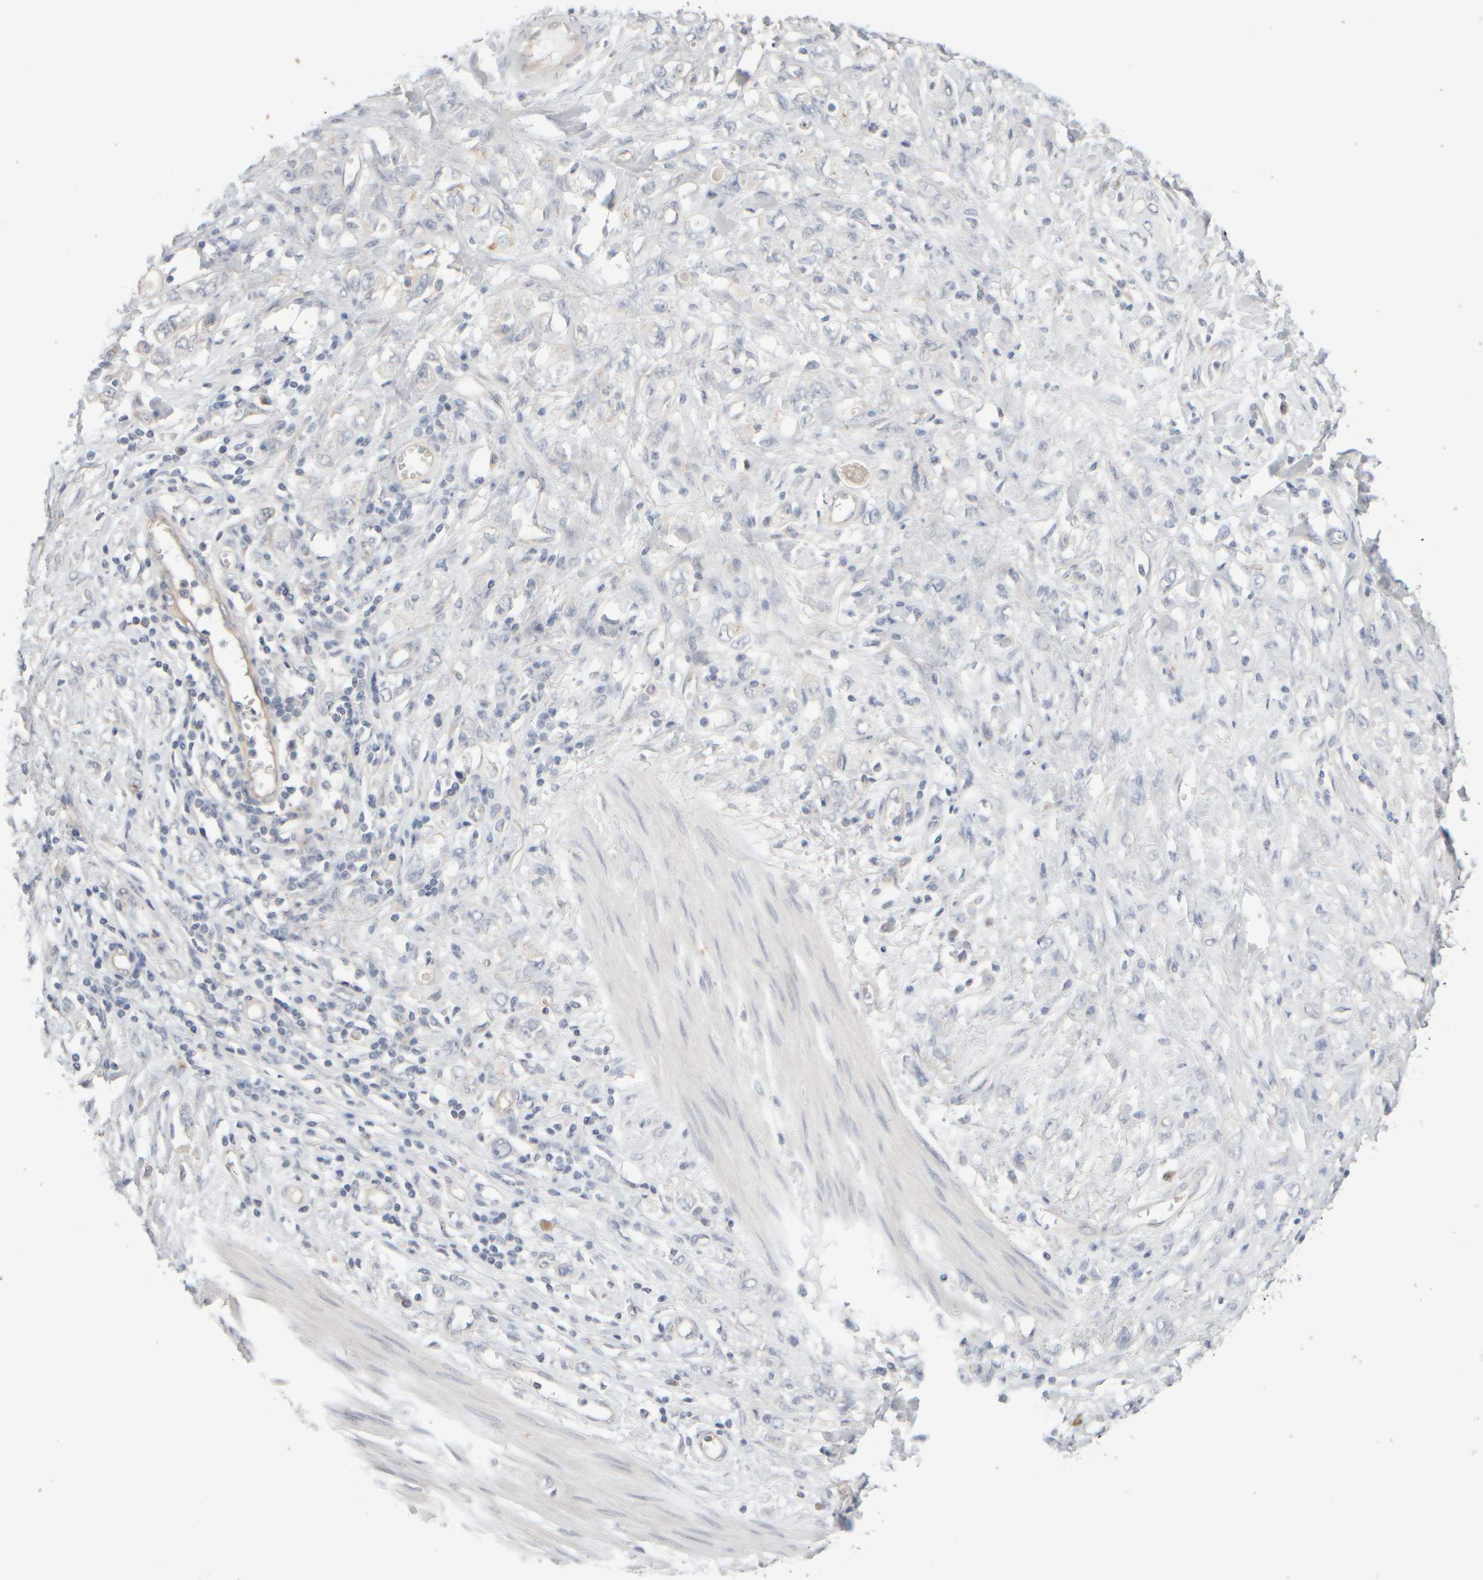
{"staining": {"intensity": "negative", "quantity": "none", "location": "none"}, "tissue": "stomach cancer", "cell_type": "Tumor cells", "image_type": "cancer", "snomed": [{"axis": "morphology", "description": "Adenocarcinoma, NOS"}, {"axis": "topography", "description": "Stomach"}], "caption": "IHC histopathology image of neoplastic tissue: human adenocarcinoma (stomach) stained with DAB (3,3'-diaminobenzidine) shows no significant protein staining in tumor cells. (IHC, brightfield microscopy, high magnification).", "gene": "GOPC", "patient": {"sex": "female", "age": 76}}